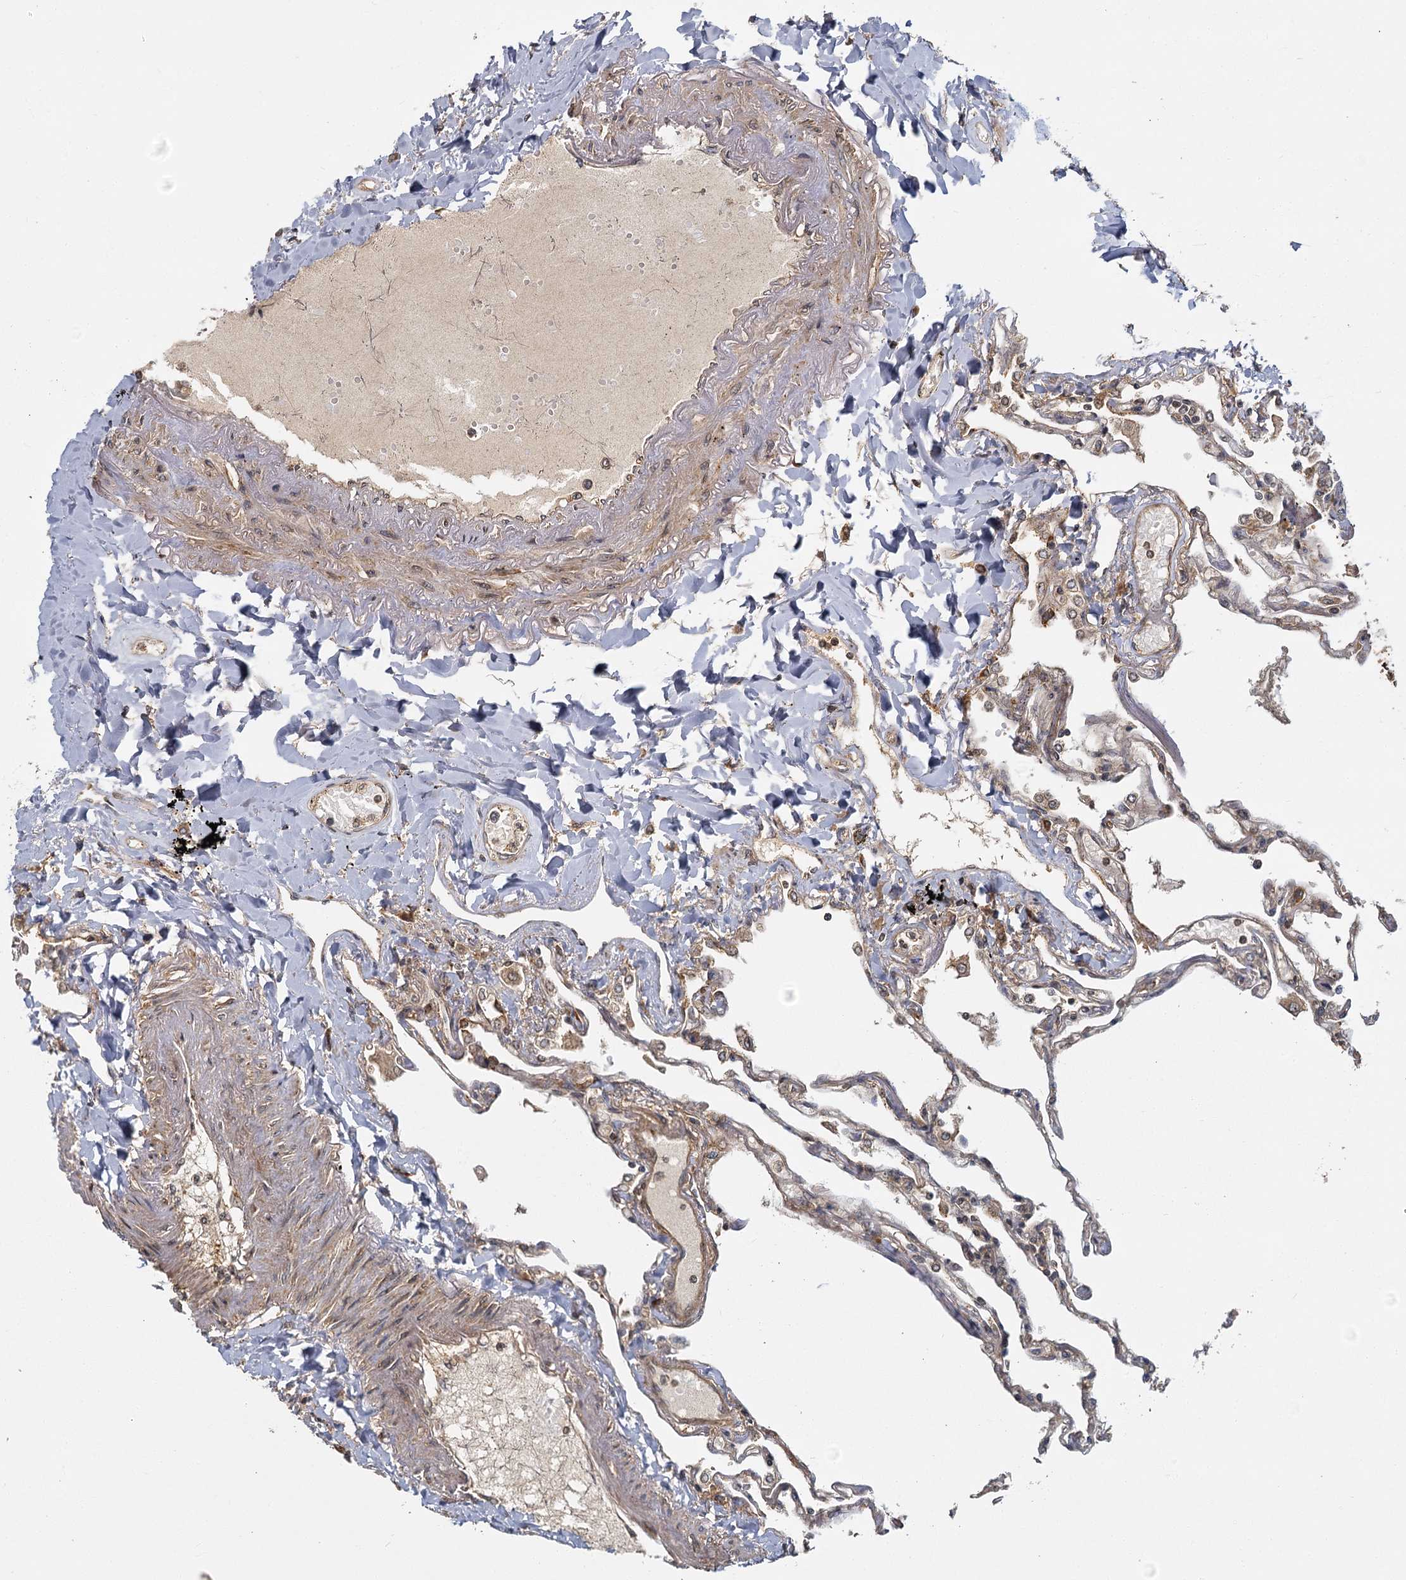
{"staining": {"intensity": "moderate", "quantity": ">75%", "location": "cytoplasmic/membranous,nuclear"}, "tissue": "lung", "cell_type": "Alveolar cells", "image_type": "normal", "snomed": [{"axis": "morphology", "description": "Normal tissue, NOS"}, {"axis": "topography", "description": "Lung"}], "caption": "Immunohistochemical staining of unremarkable human lung exhibits moderate cytoplasmic/membranous,nuclear protein staining in about >75% of alveolar cells. The staining is performed using DAB (3,3'-diaminobenzidine) brown chromogen to label protein expression. The nuclei are counter-stained blue using hematoxylin.", "gene": "ZNF549", "patient": {"sex": "female", "age": 67}}